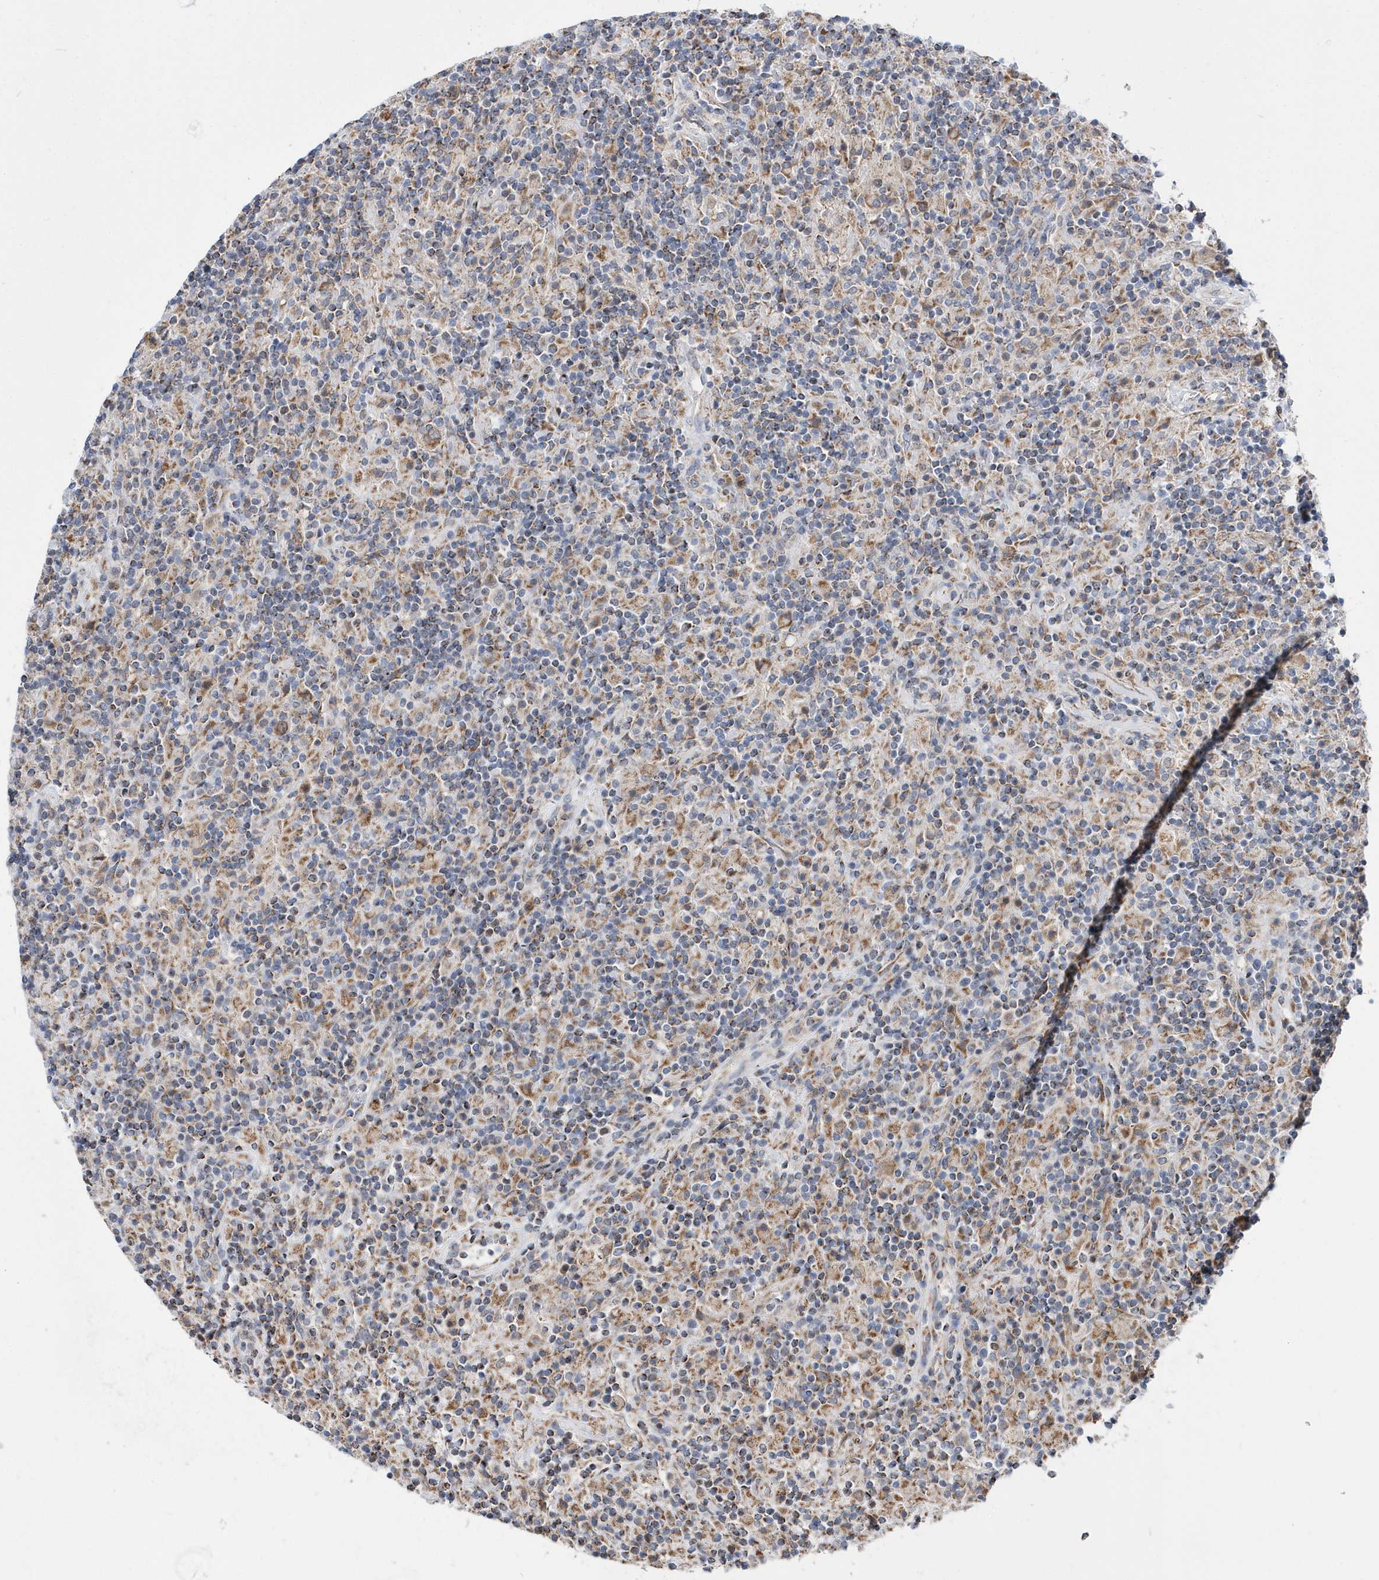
{"staining": {"intensity": "moderate", "quantity": ">75%", "location": "cytoplasmic/membranous"}, "tissue": "lymphoma", "cell_type": "Tumor cells", "image_type": "cancer", "snomed": [{"axis": "morphology", "description": "Hodgkin's disease, NOS"}, {"axis": "topography", "description": "Lymph node"}], "caption": "IHC of human lymphoma demonstrates medium levels of moderate cytoplasmic/membranous staining in about >75% of tumor cells.", "gene": "SPATA5", "patient": {"sex": "male", "age": 70}}